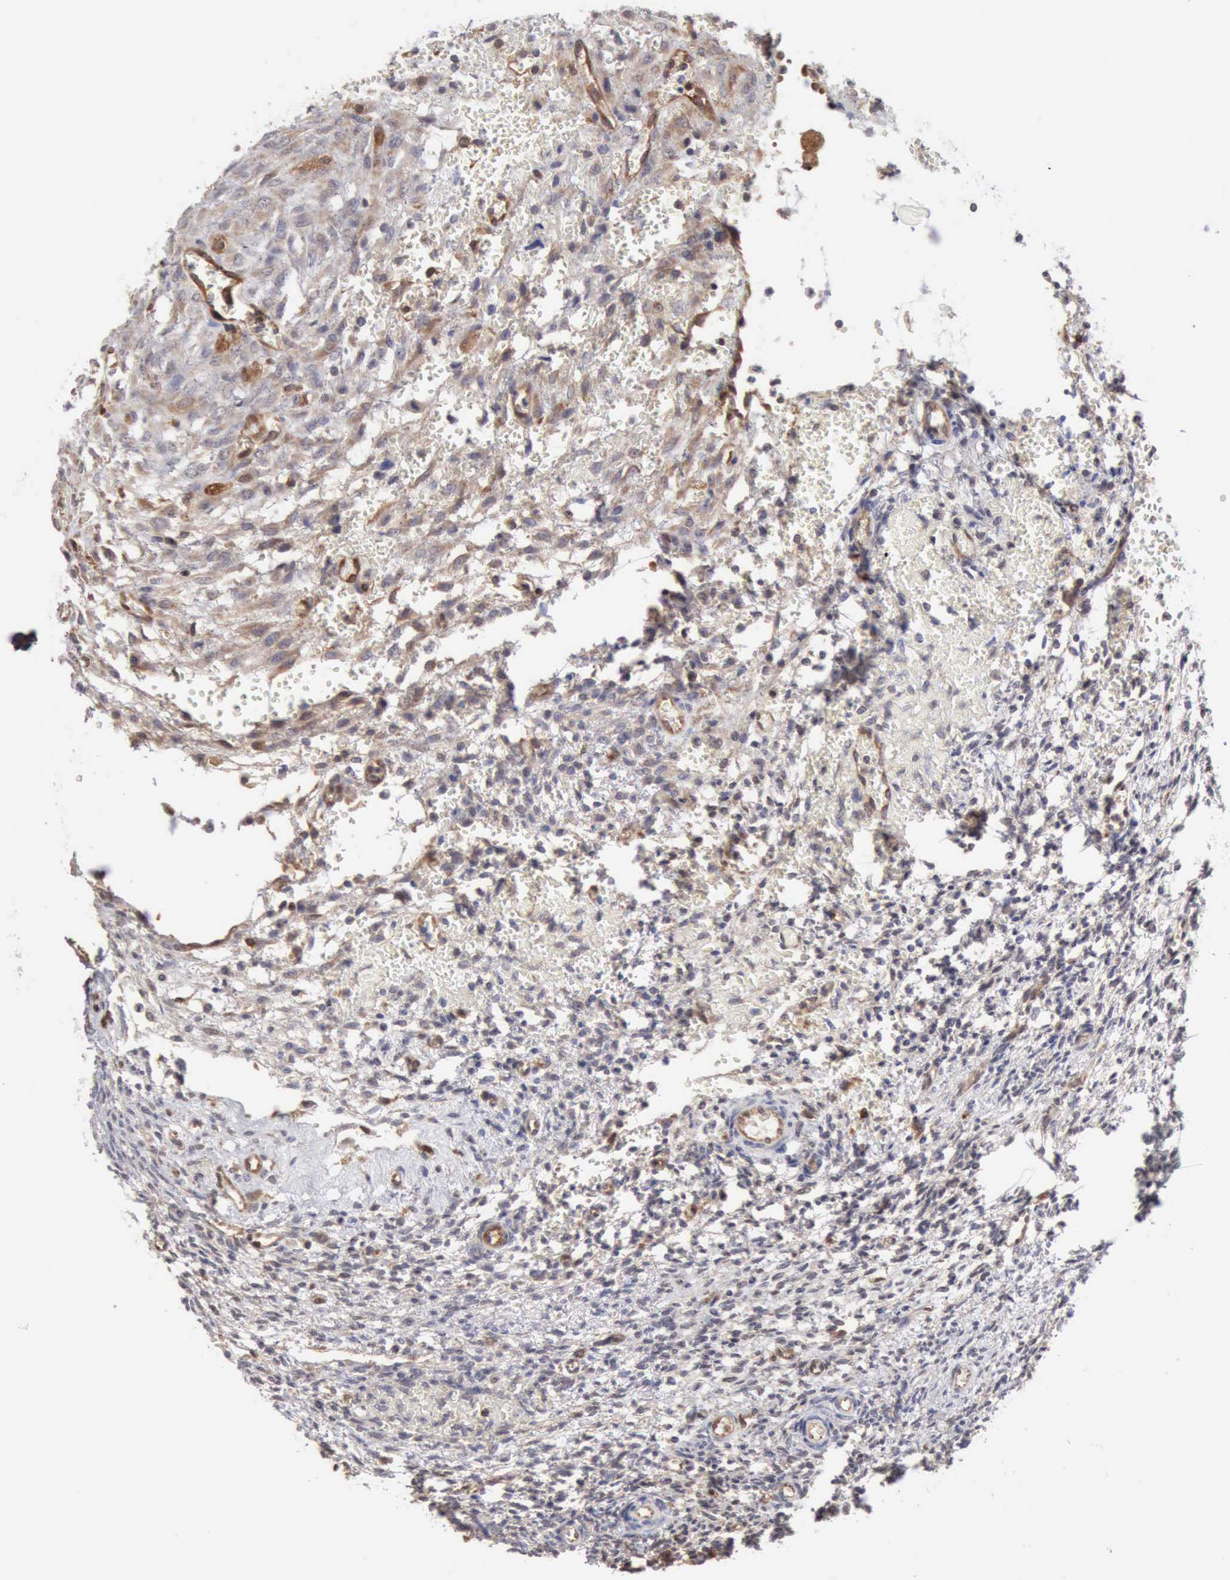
{"staining": {"intensity": "weak", "quantity": "25%-75%", "location": "cytoplasmic/membranous"}, "tissue": "ovary", "cell_type": "Follicle cells", "image_type": "normal", "snomed": [{"axis": "morphology", "description": "Normal tissue, NOS"}, {"axis": "topography", "description": "Ovary"}], "caption": "A low amount of weak cytoplasmic/membranous expression is present in approximately 25%-75% of follicle cells in benign ovary.", "gene": "APOL2", "patient": {"sex": "female", "age": 39}}